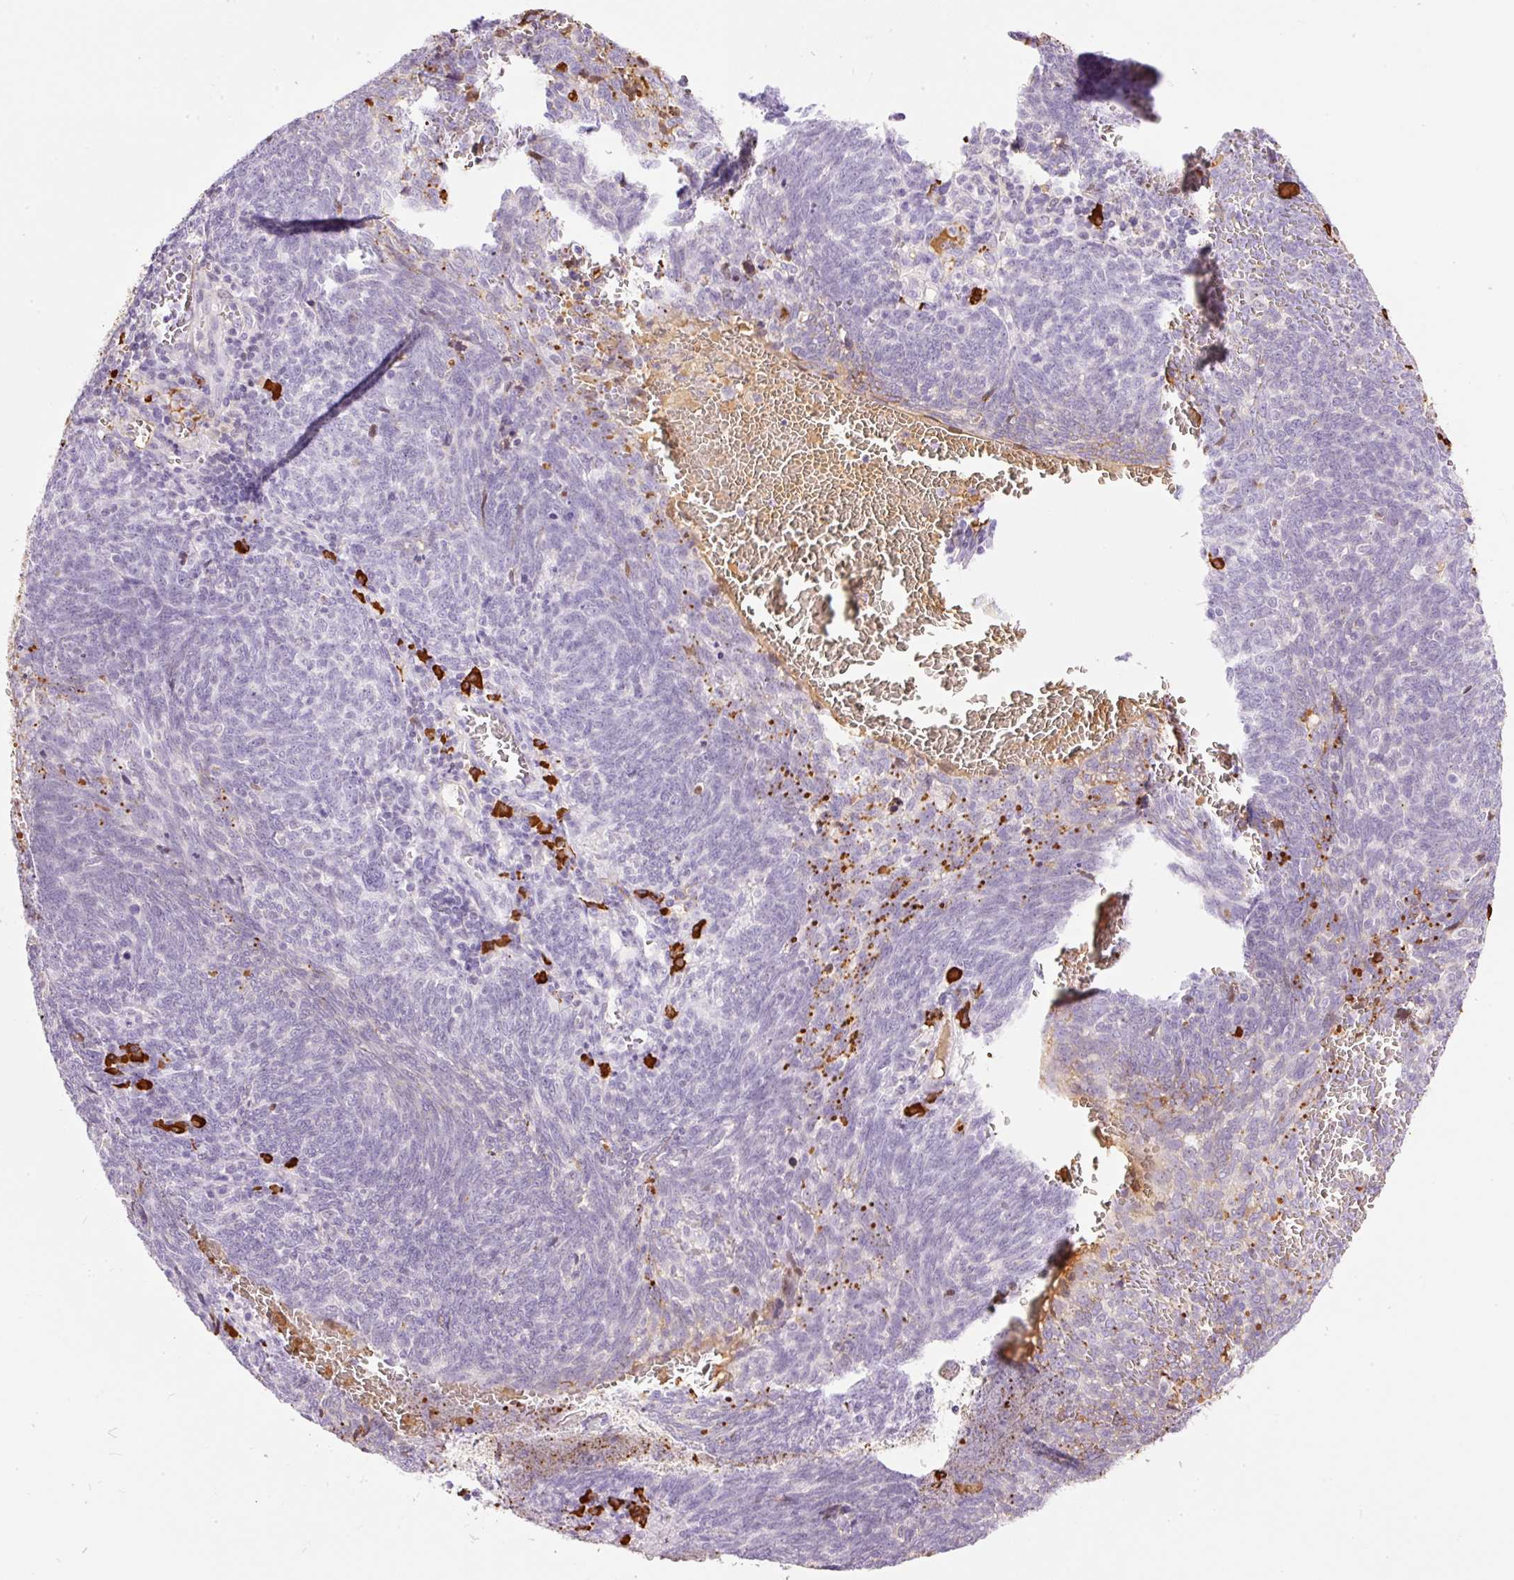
{"staining": {"intensity": "negative", "quantity": "none", "location": "none"}, "tissue": "lung cancer", "cell_type": "Tumor cells", "image_type": "cancer", "snomed": [{"axis": "morphology", "description": "Squamous cell carcinoma, NOS"}, {"axis": "topography", "description": "Lung"}], "caption": "The photomicrograph demonstrates no significant positivity in tumor cells of lung cancer.", "gene": "PRPF38B", "patient": {"sex": "female", "age": 72}}